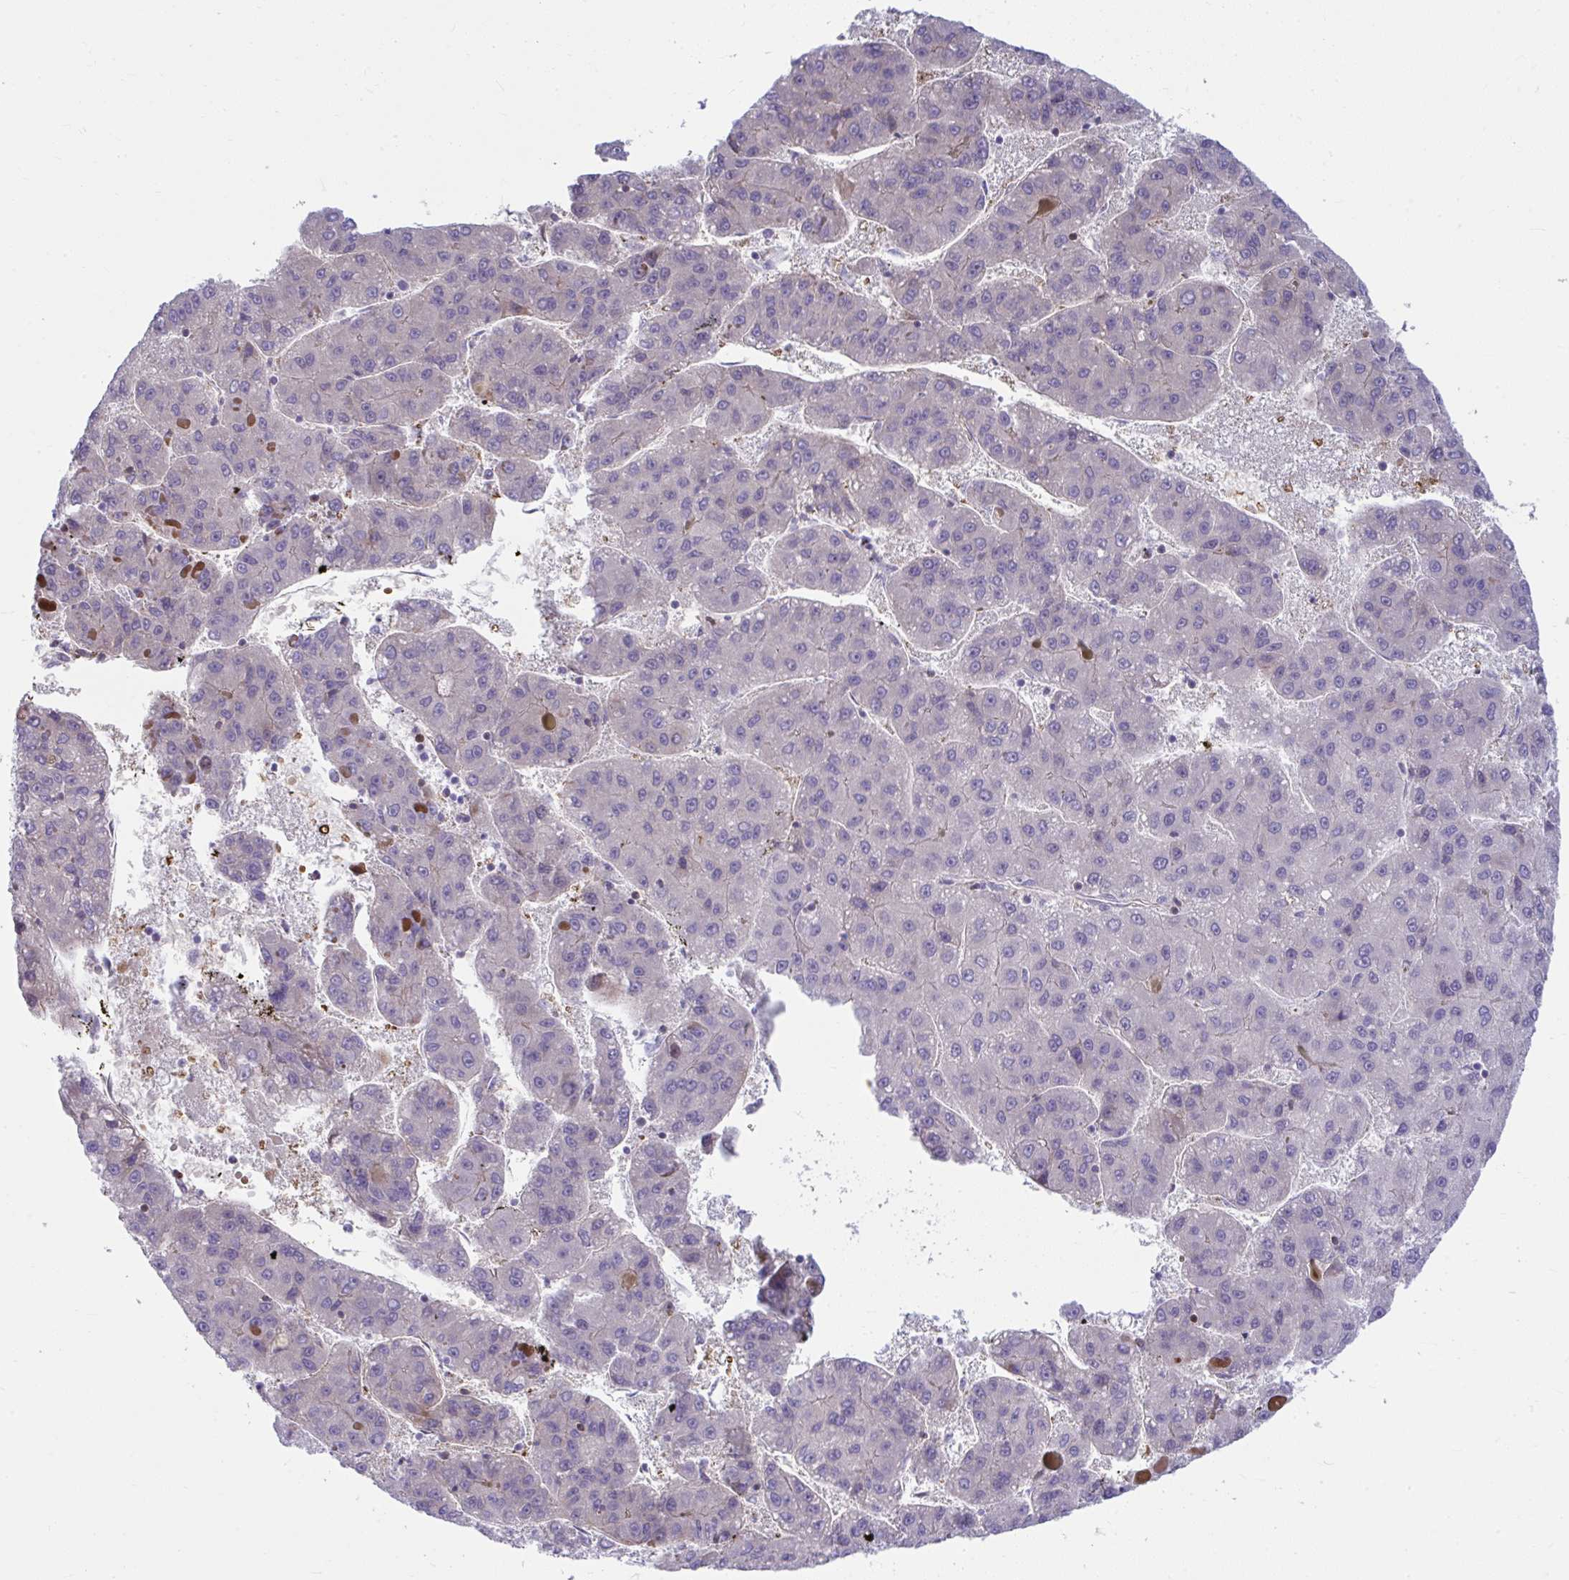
{"staining": {"intensity": "negative", "quantity": "none", "location": "none"}, "tissue": "liver cancer", "cell_type": "Tumor cells", "image_type": "cancer", "snomed": [{"axis": "morphology", "description": "Carcinoma, Hepatocellular, NOS"}, {"axis": "topography", "description": "Liver"}], "caption": "DAB (3,3'-diaminobenzidine) immunohistochemical staining of human liver cancer (hepatocellular carcinoma) reveals no significant positivity in tumor cells.", "gene": "ISL1", "patient": {"sex": "female", "age": 82}}